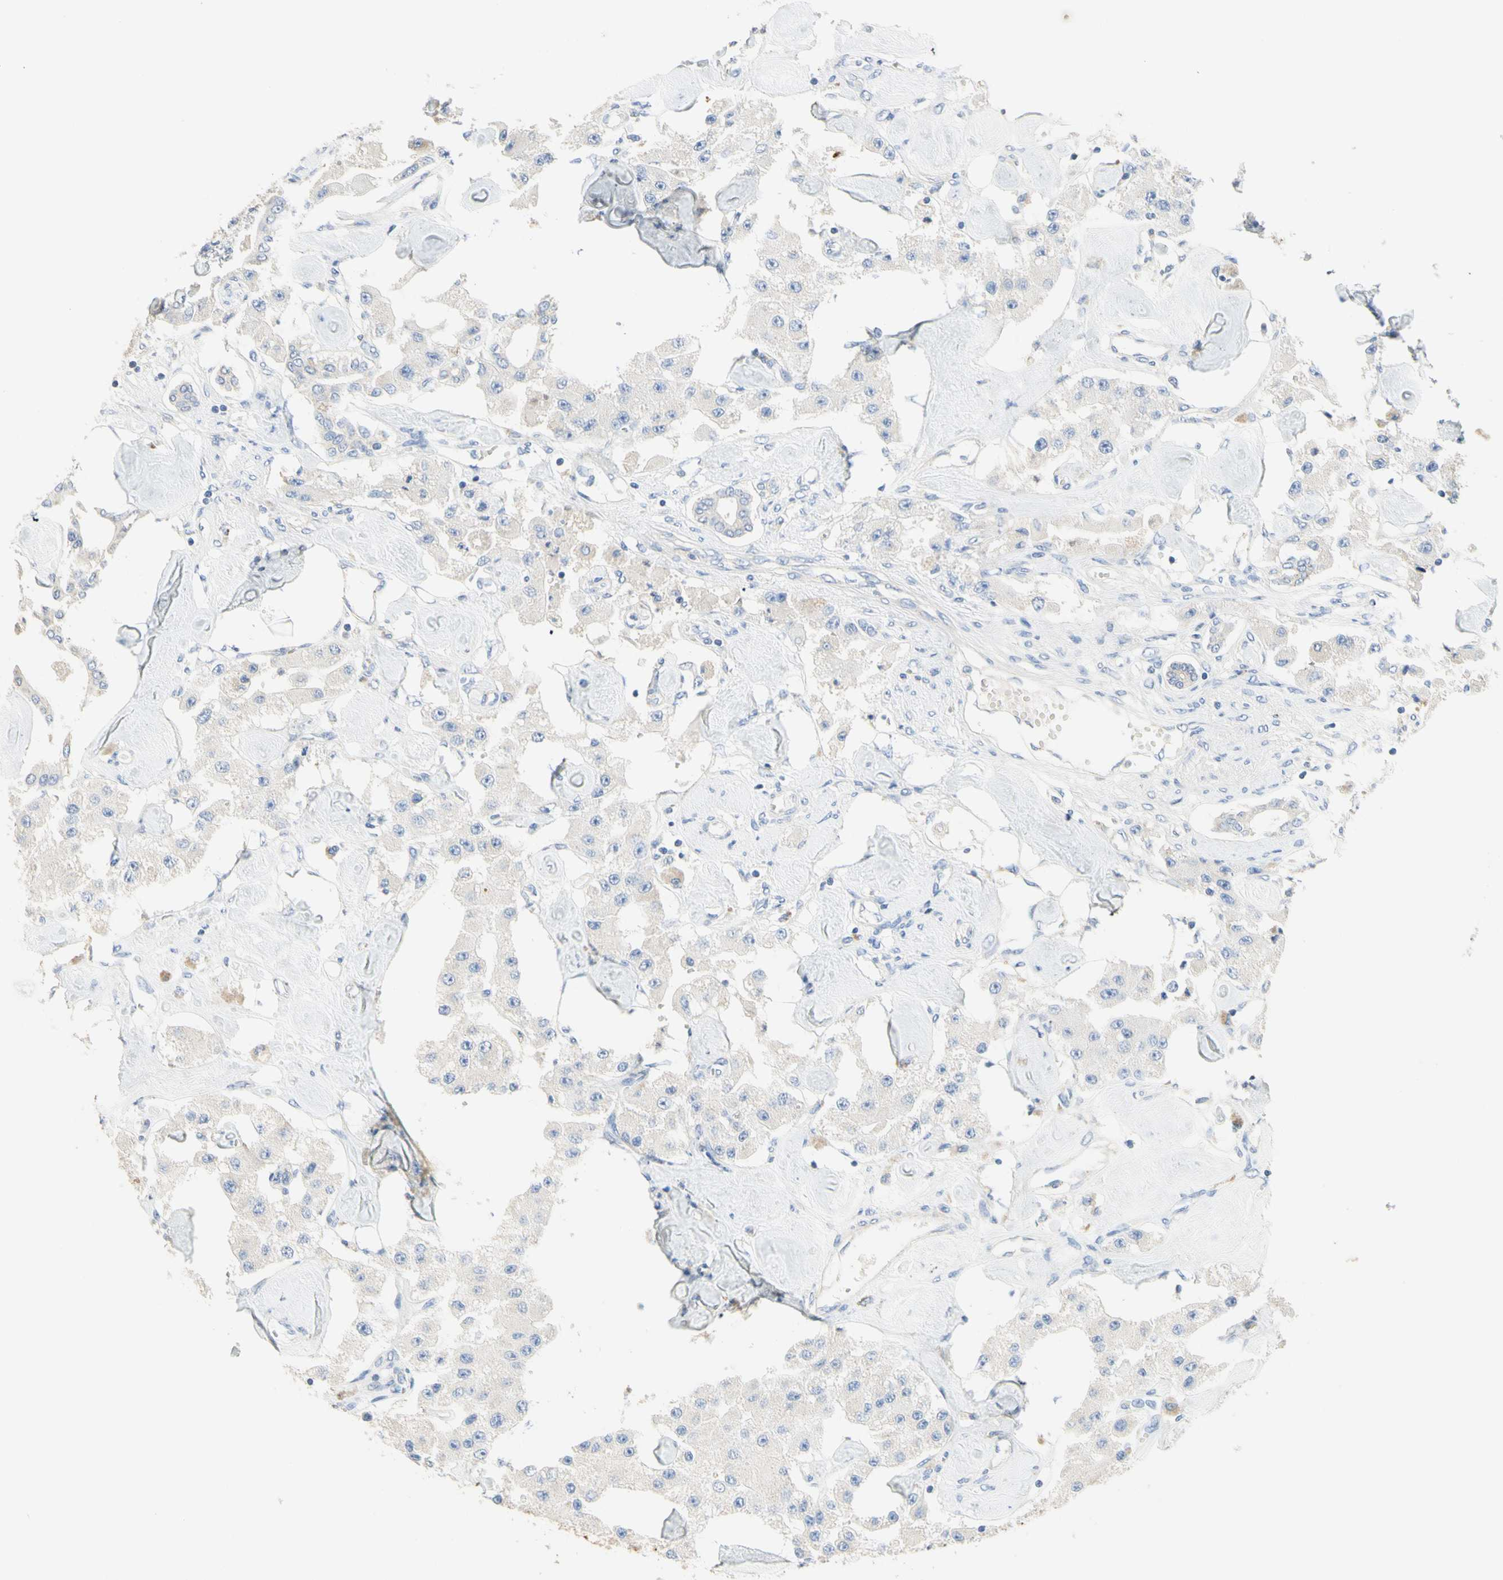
{"staining": {"intensity": "negative", "quantity": "none", "location": "none"}, "tissue": "carcinoid", "cell_type": "Tumor cells", "image_type": "cancer", "snomed": [{"axis": "morphology", "description": "Carcinoid, malignant, NOS"}, {"axis": "topography", "description": "Pancreas"}], "caption": "Immunohistochemistry of carcinoid shows no positivity in tumor cells.", "gene": "NECTIN4", "patient": {"sex": "male", "age": 41}}